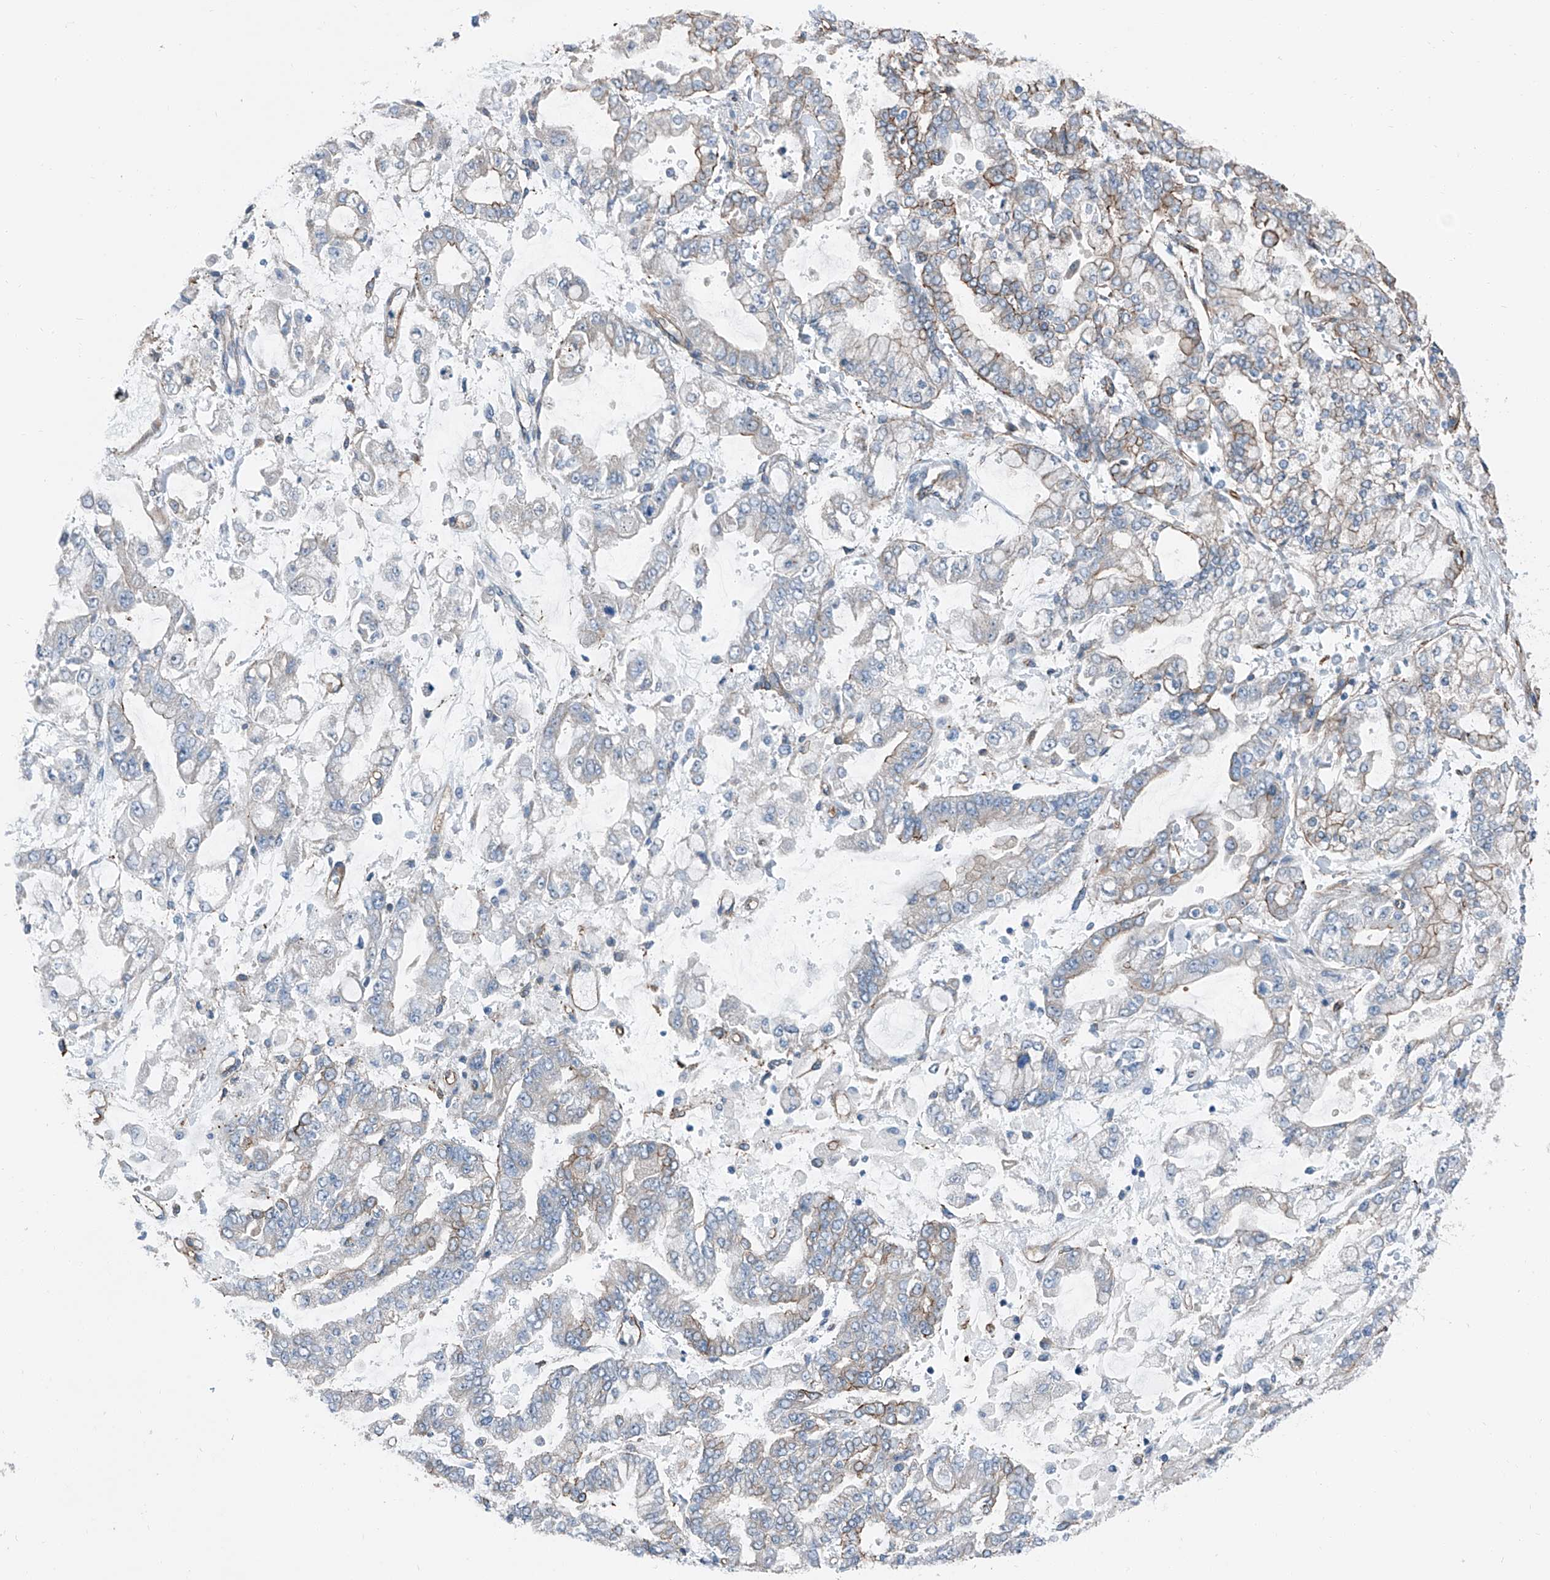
{"staining": {"intensity": "moderate", "quantity": "25%-75%", "location": "cytoplasmic/membranous"}, "tissue": "stomach cancer", "cell_type": "Tumor cells", "image_type": "cancer", "snomed": [{"axis": "morphology", "description": "Normal tissue, NOS"}, {"axis": "morphology", "description": "Adenocarcinoma, NOS"}, {"axis": "topography", "description": "Stomach, upper"}, {"axis": "topography", "description": "Stomach"}], "caption": "Immunohistochemical staining of adenocarcinoma (stomach) demonstrates moderate cytoplasmic/membranous protein staining in about 25%-75% of tumor cells.", "gene": "THEMIS2", "patient": {"sex": "male", "age": 76}}